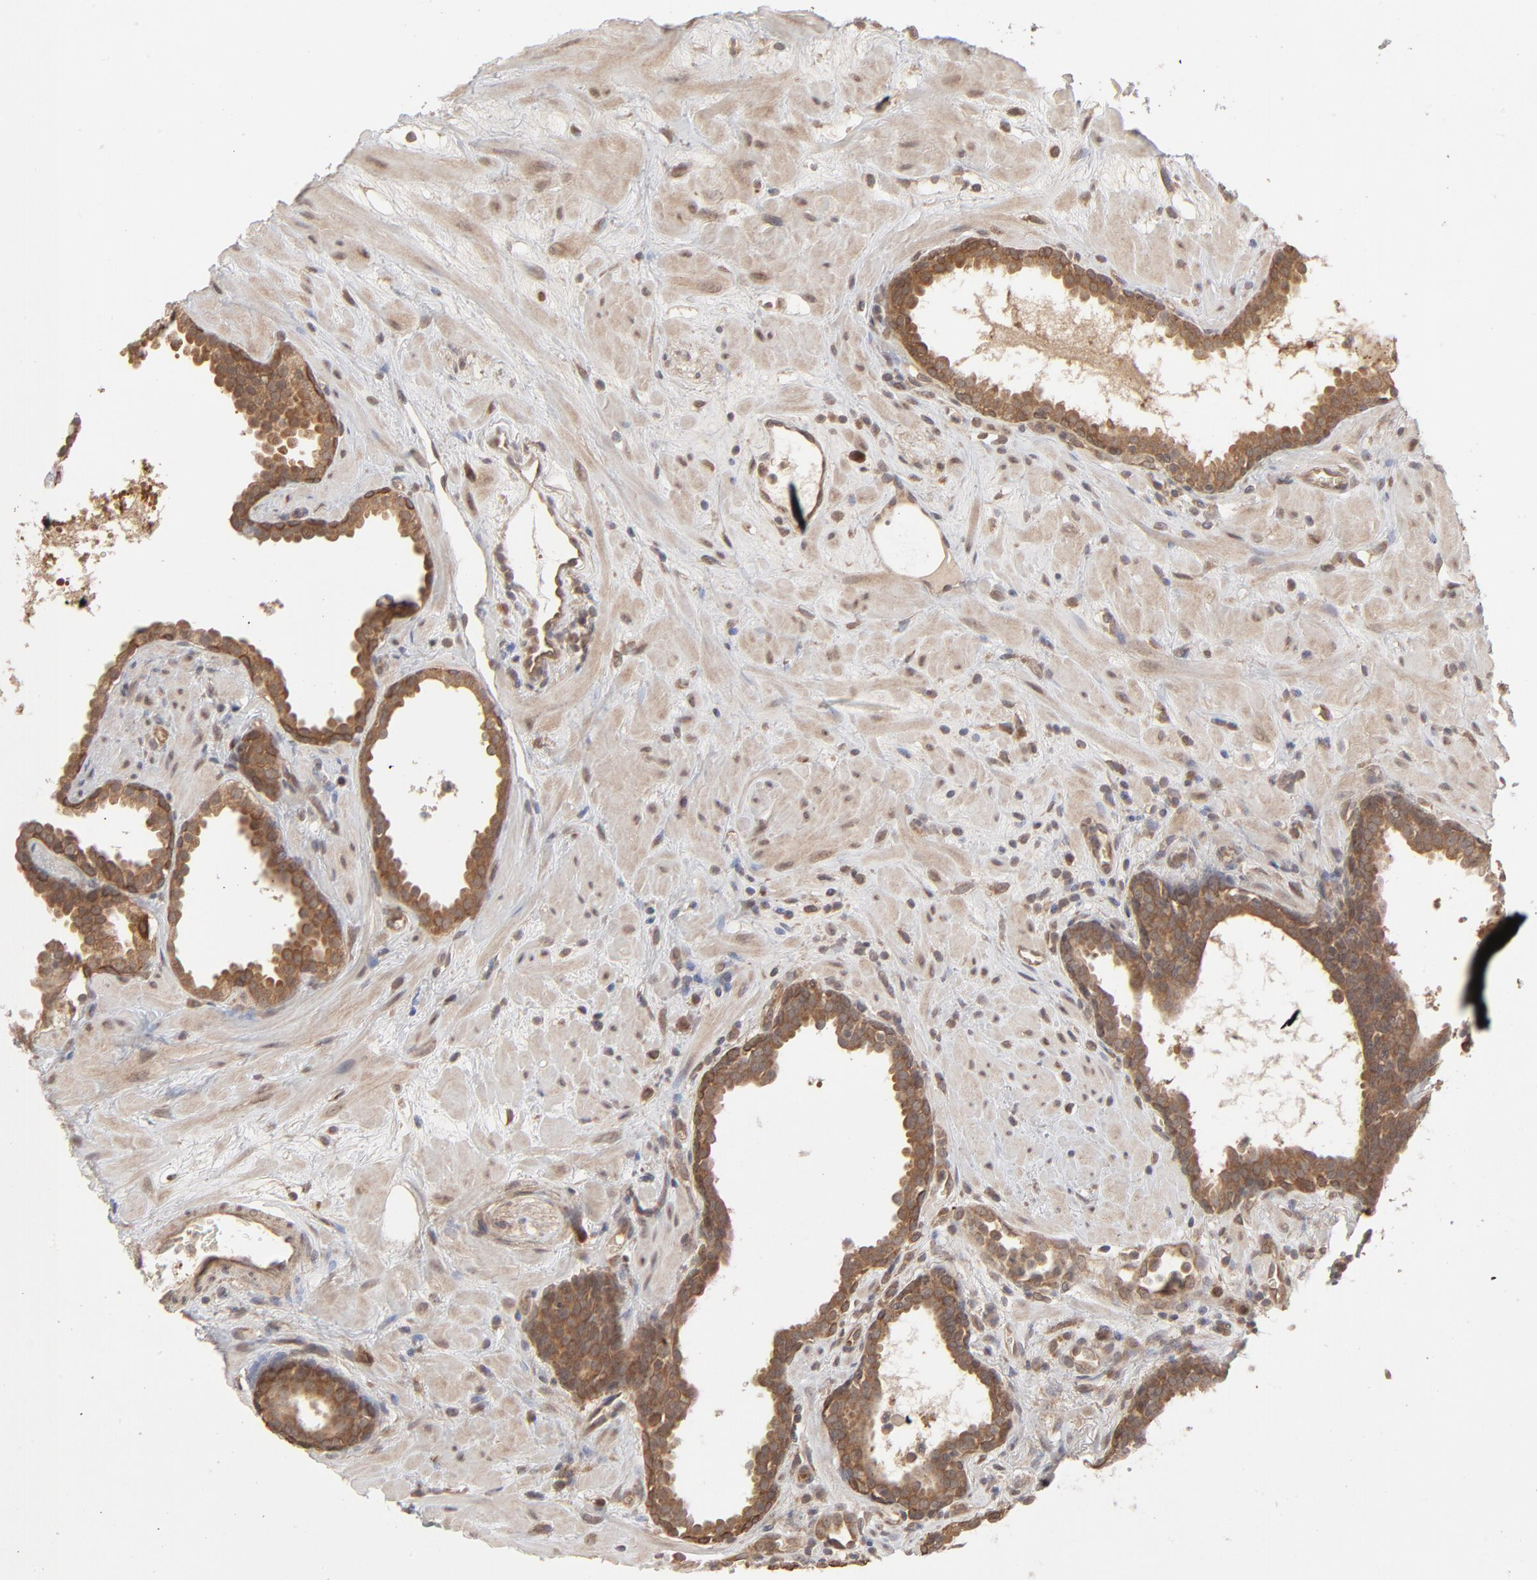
{"staining": {"intensity": "moderate", "quantity": ">75%", "location": "cytoplasmic/membranous"}, "tissue": "prostate cancer", "cell_type": "Tumor cells", "image_type": "cancer", "snomed": [{"axis": "morphology", "description": "Adenocarcinoma, Low grade"}, {"axis": "topography", "description": "Prostate"}], "caption": "IHC histopathology image of human prostate adenocarcinoma (low-grade) stained for a protein (brown), which shows medium levels of moderate cytoplasmic/membranous expression in approximately >75% of tumor cells.", "gene": "SCFD1", "patient": {"sex": "male", "age": 57}}